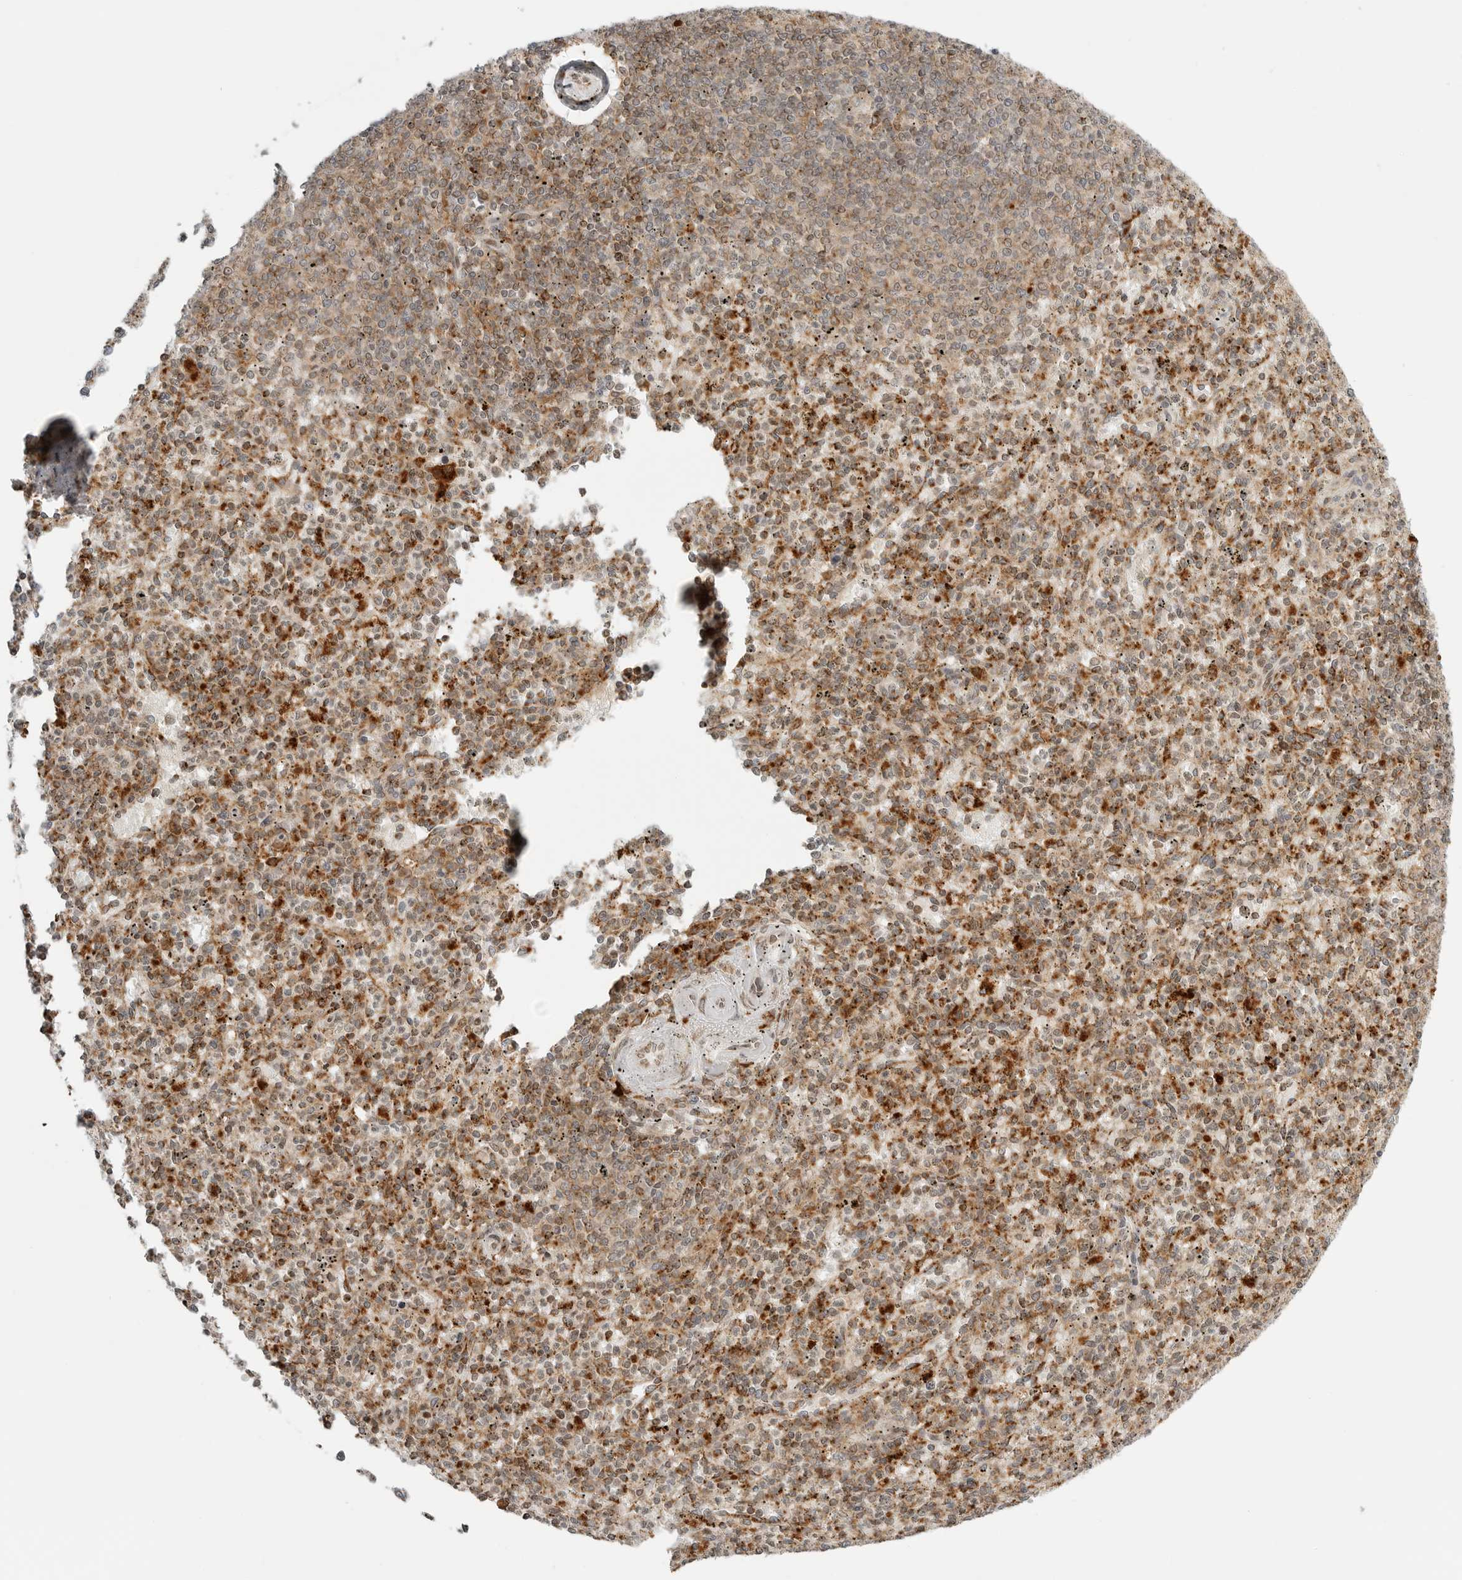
{"staining": {"intensity": "moderate", "quantity": ">75%", "location": "cytoplasmic/membranous"}, "tissue": "spleen", "cell_type": "Cells in red pulp", "image_type": "normal", "snomed": [{"axis": "morphology", "description": "Normal tissue, NOS"}, {"axis": "topography", "description": "Spleen"}], "caption": "Protein expression analysis of unremarkable spleen displays moderate cytoplasmic/membranous expression in approximately >75% of cells in red pulp.", "gene": "IDUA", "patient": {"sex": "male", "age": 72}}